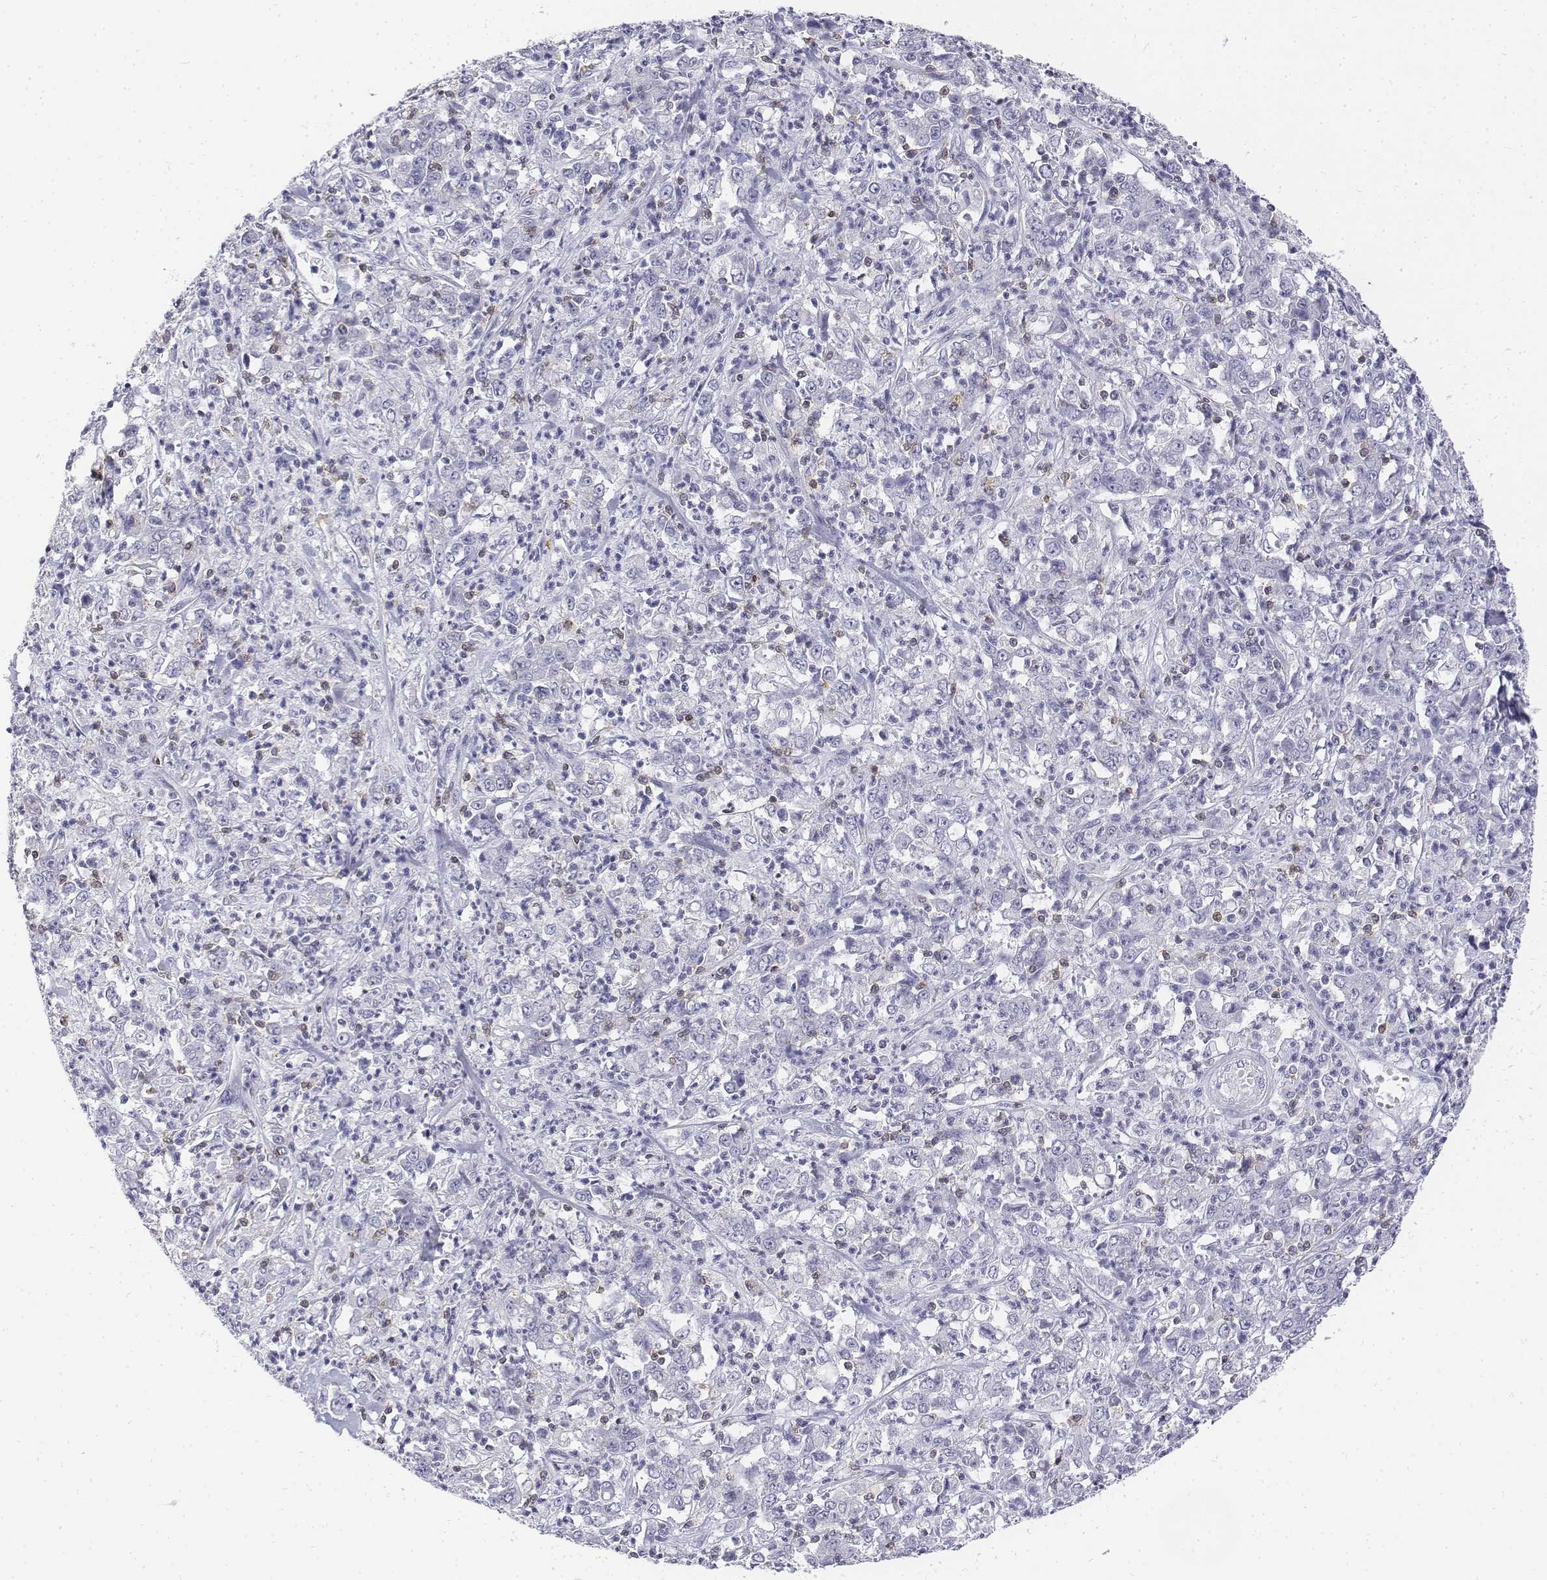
{"staining": {"intensity": "negative", "quantity": "none", "location": "none"}, "tissue": "stomach cancer", "cell_type": "Tumor cells", "image_type": "cancer", "snomed": [{"axis": "morphology", "description": "Adenocarcinoma, NOS"}, {"axis": "topography", "description": "Stomach, lower"}], "caption": "Tumor cells show no significant staining in stomach cancer.", "gene": "CD3E", "patient": {"sex": "female", "age": 71}}